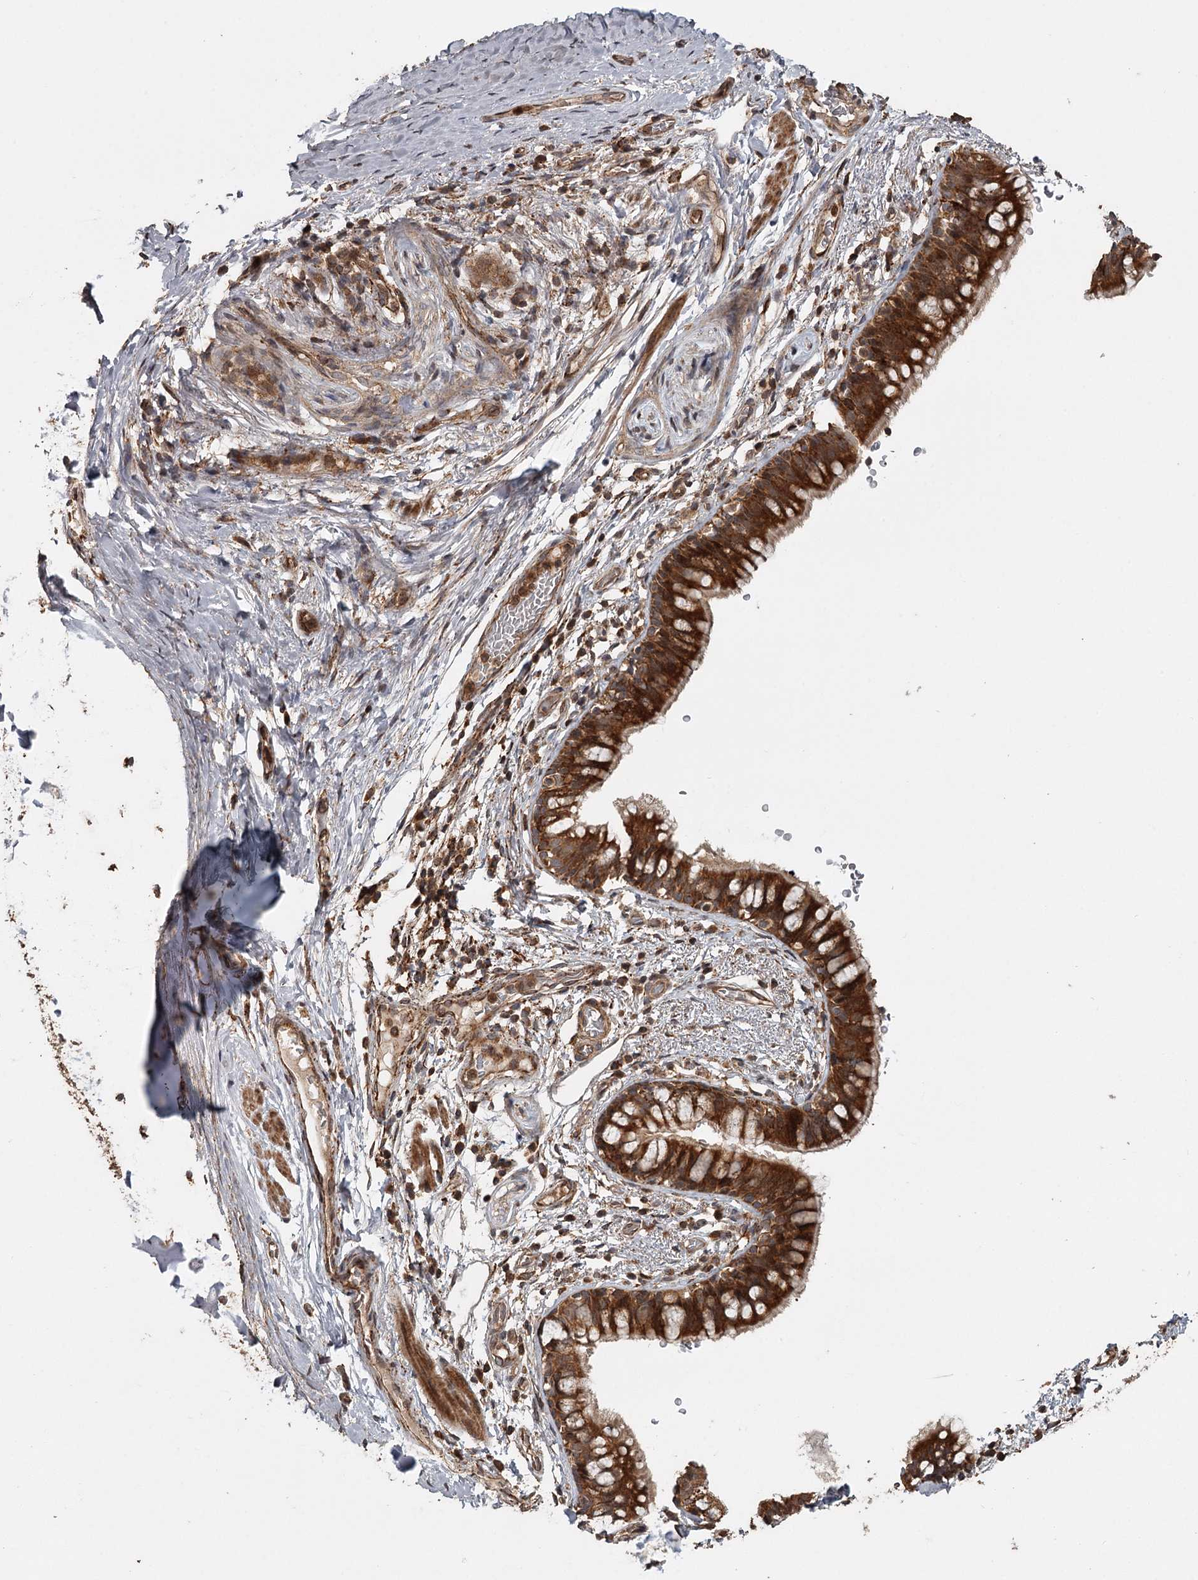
{"staining": {"intensity": "strong", "quantity": ">75%", "location": "cytoplasmic/membranous"}, "tissue": "bronchus", "cell_type": "Respiratory epithelial cells", "image_type": "normal", "snomed": [{"axis": "morphology", "description": "Normal tissue, NOS"}, {"axis": "topography", "description": "Cartilage tissue"}, {"axis": "topography", "description": "Bronchus"}], "caption": "Respiratory epithelial cells exhibit high levels of strong cytoplasmic/membranous positivity in about >75% of cells in unremarkable bronchus. (DAB (3,3'-diaminobenzidine) = brown stain, brightfield microscopy at high magnification).", "gene": "FAXC", "patient": {"sex": "female", "age": 36}}